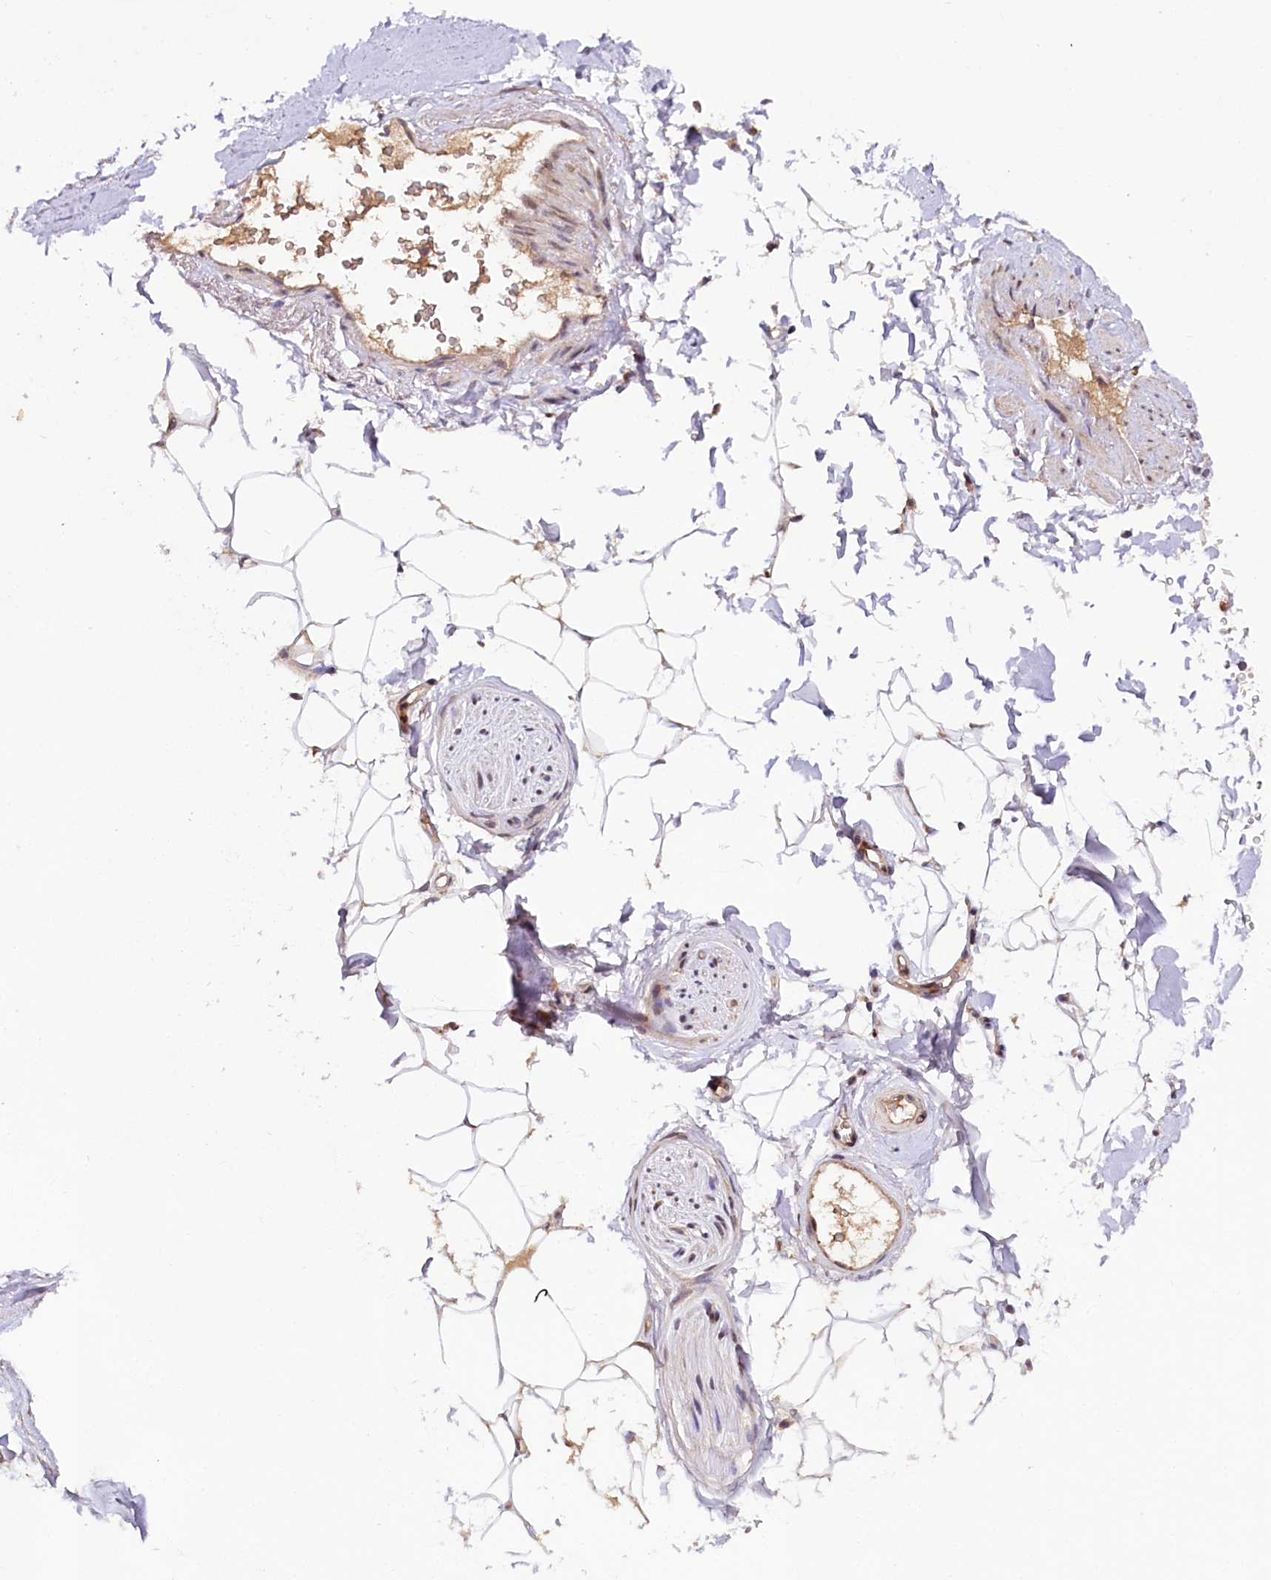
{"staining": {"intensity": "negative", "quantity": "none", "location": "none"}, "tissue": "adipose tissue", "cell_type": "Adipocytes", "image_type": "normal", "snomed": [{"axis": "morphology", "description": "Normal tissue, NOS"}, {"axis": "topography", "description": "Cartilage tissue"}, {"axis": "topography", "description": "Bronchus"}], "caption": "High magnification brightfield microscopy of unremarkable adipose tissue stained with DAB (brown) and counterstained with hematoxylin (blue): adipocytes show no significant positivity. (IHC, brightfield microscopy, high magnification).", "gene": "N4BP2L1", "patient": {"sex": "female", "age": 73}}